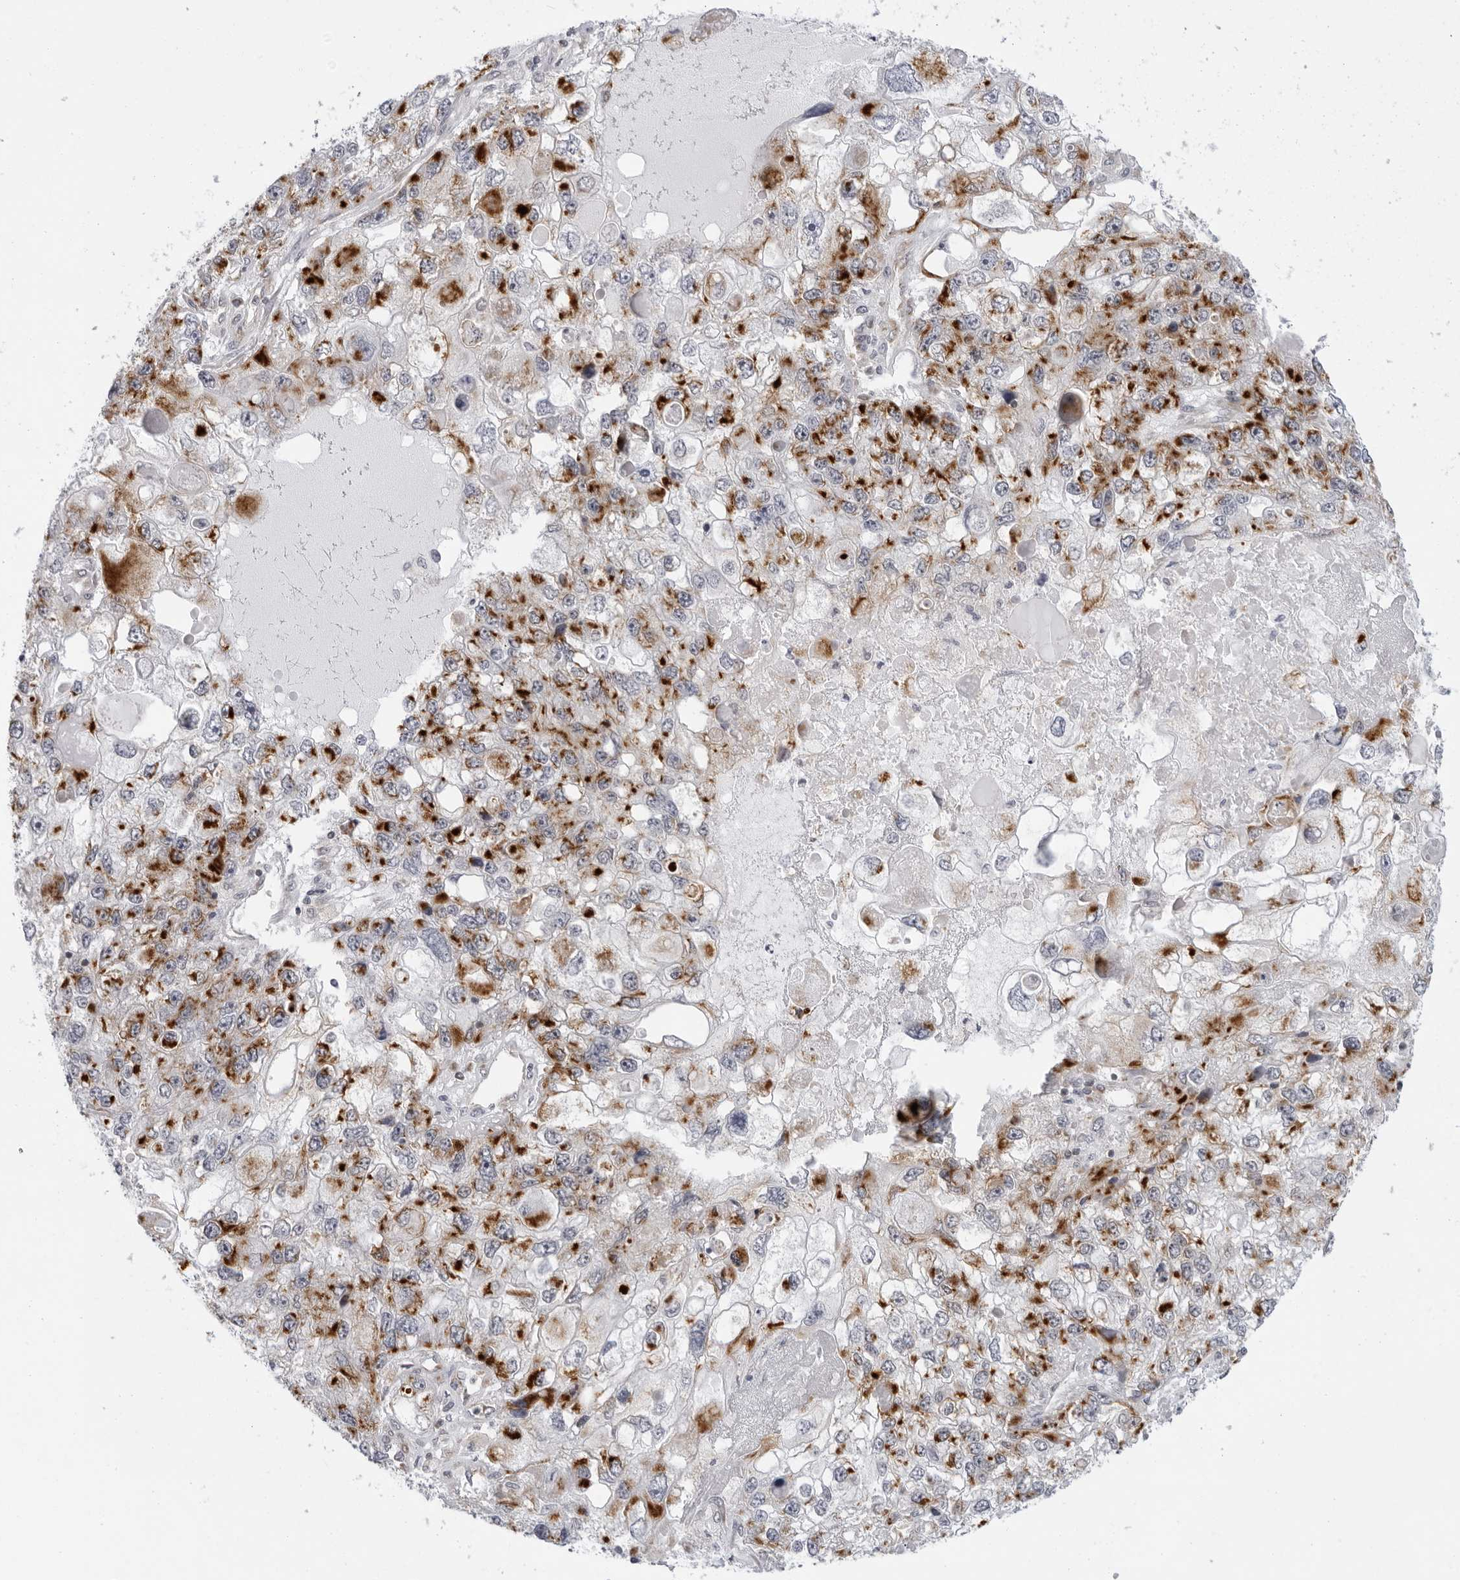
{"staining": {"intensity": "strong", "quantity": ">75%", "location": "cytoplasmic/membranous"}, "tissue": "endometrial cancer", "cell_type": "Tumor cells", "image_type": "cancer", "snomed": [{"axis": "morphology", "description": "Adenocarcinoma, NOS"}, {"axis": "topography", "description": "Endometrium"}], "caption": "There is high levels of strong cytoplasmic/membranous staining in tumor cells of endometrial adenocarcinoma, as demonstrated by immunohistochemical staining (brown color).", "gene": "CIART", "patient": {"sex": "female", "age": 49}}